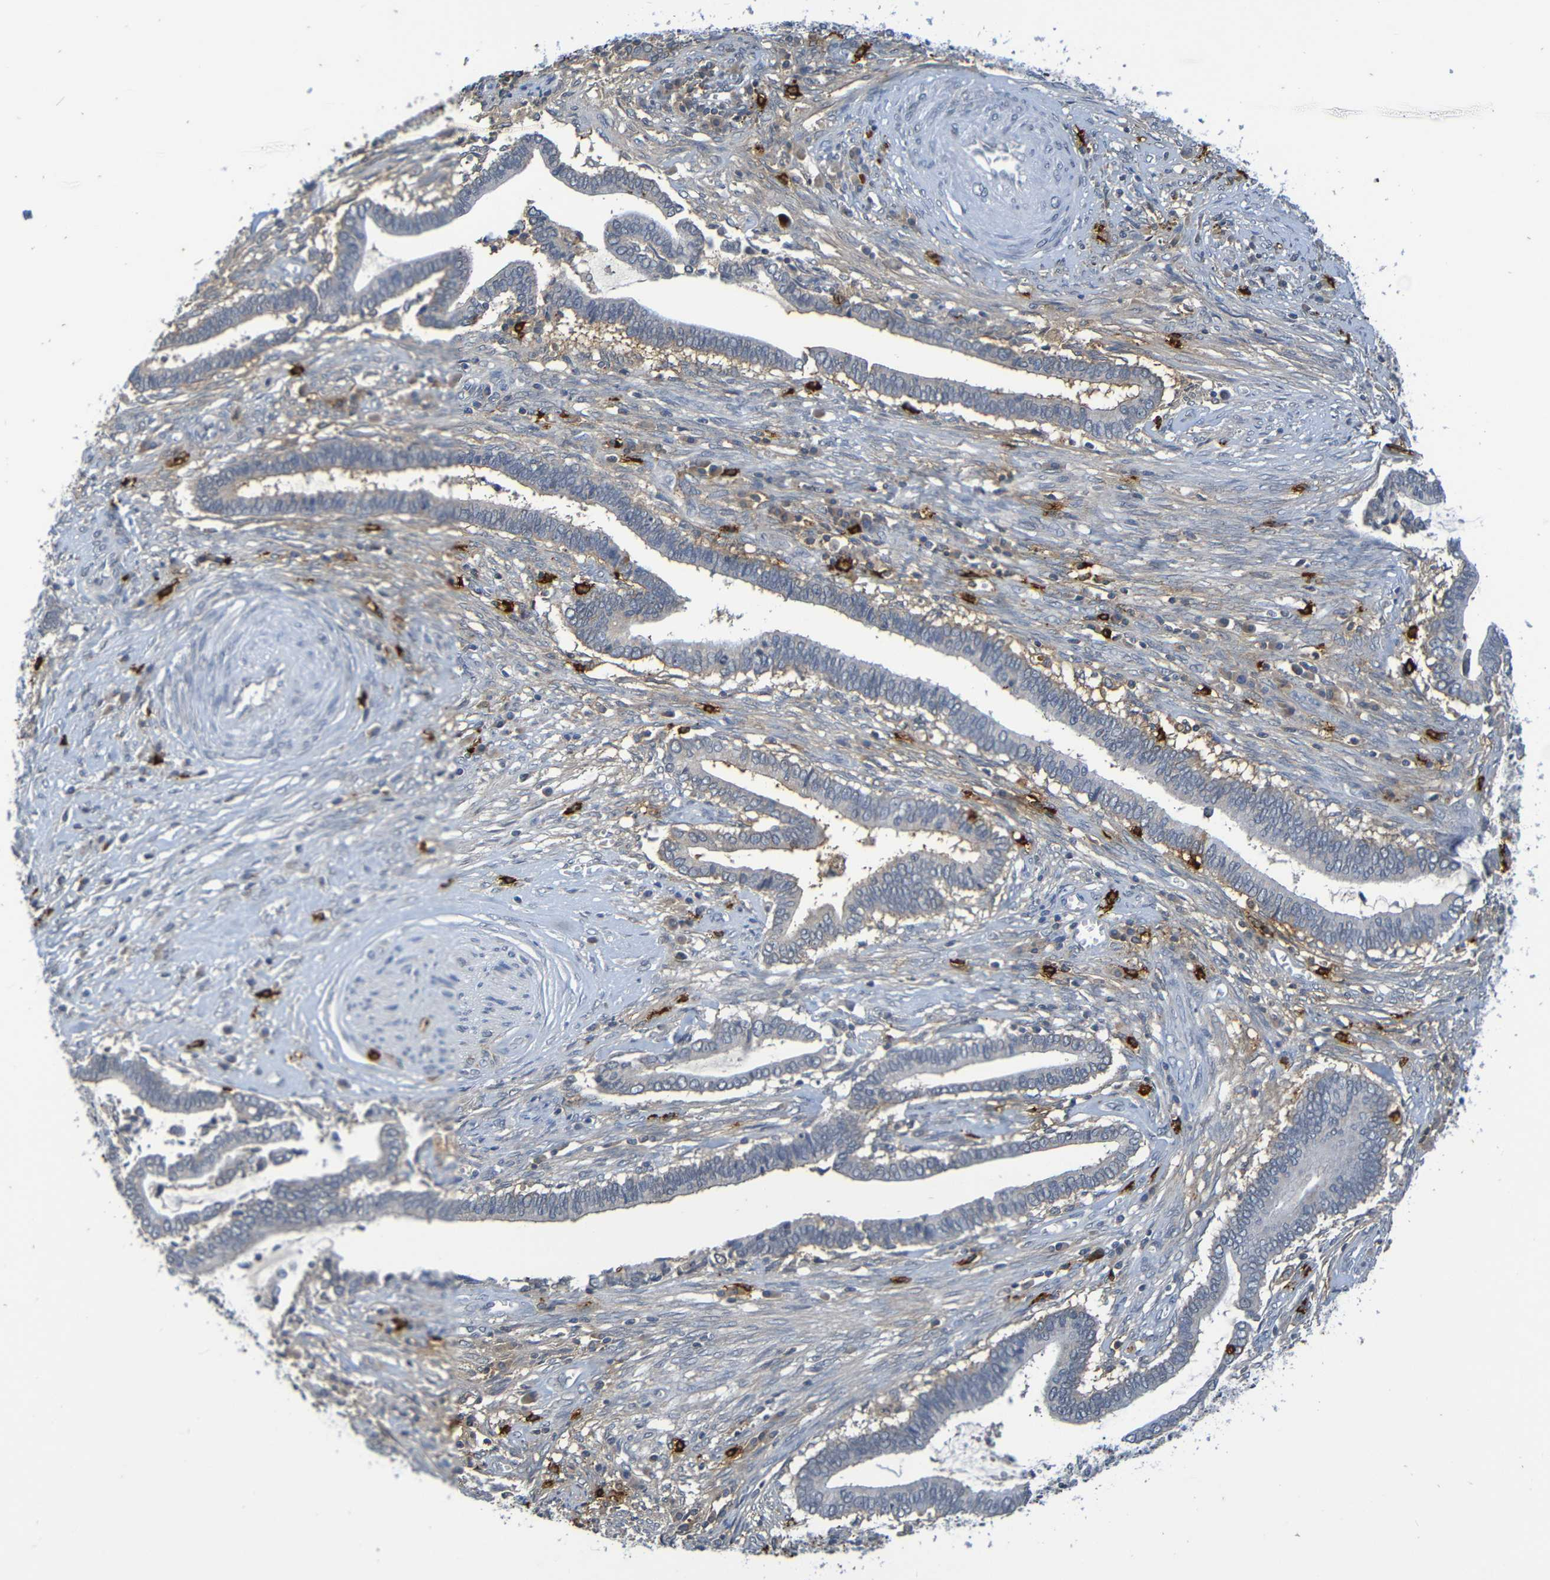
{"staining": {"intensity": "negative", "quantity": "none", "location": "none"}, "tissue": "cervical cancer", "cell_type": "Tumor cells", "image_type": "cancer", "snomed": [{"axis": "morphology", "description": "Adenocarcinoma, NOS"}, {"axis": "topography", "description": "Cervix"}], "caption": "The image demonstrates no significant expression in tumor cells of adenocarcinoma (cervical). (DAB immunohistochemistry, high magnification).", "gene": "C3AR1", "patient": {"sex": "female", "age": 44}}